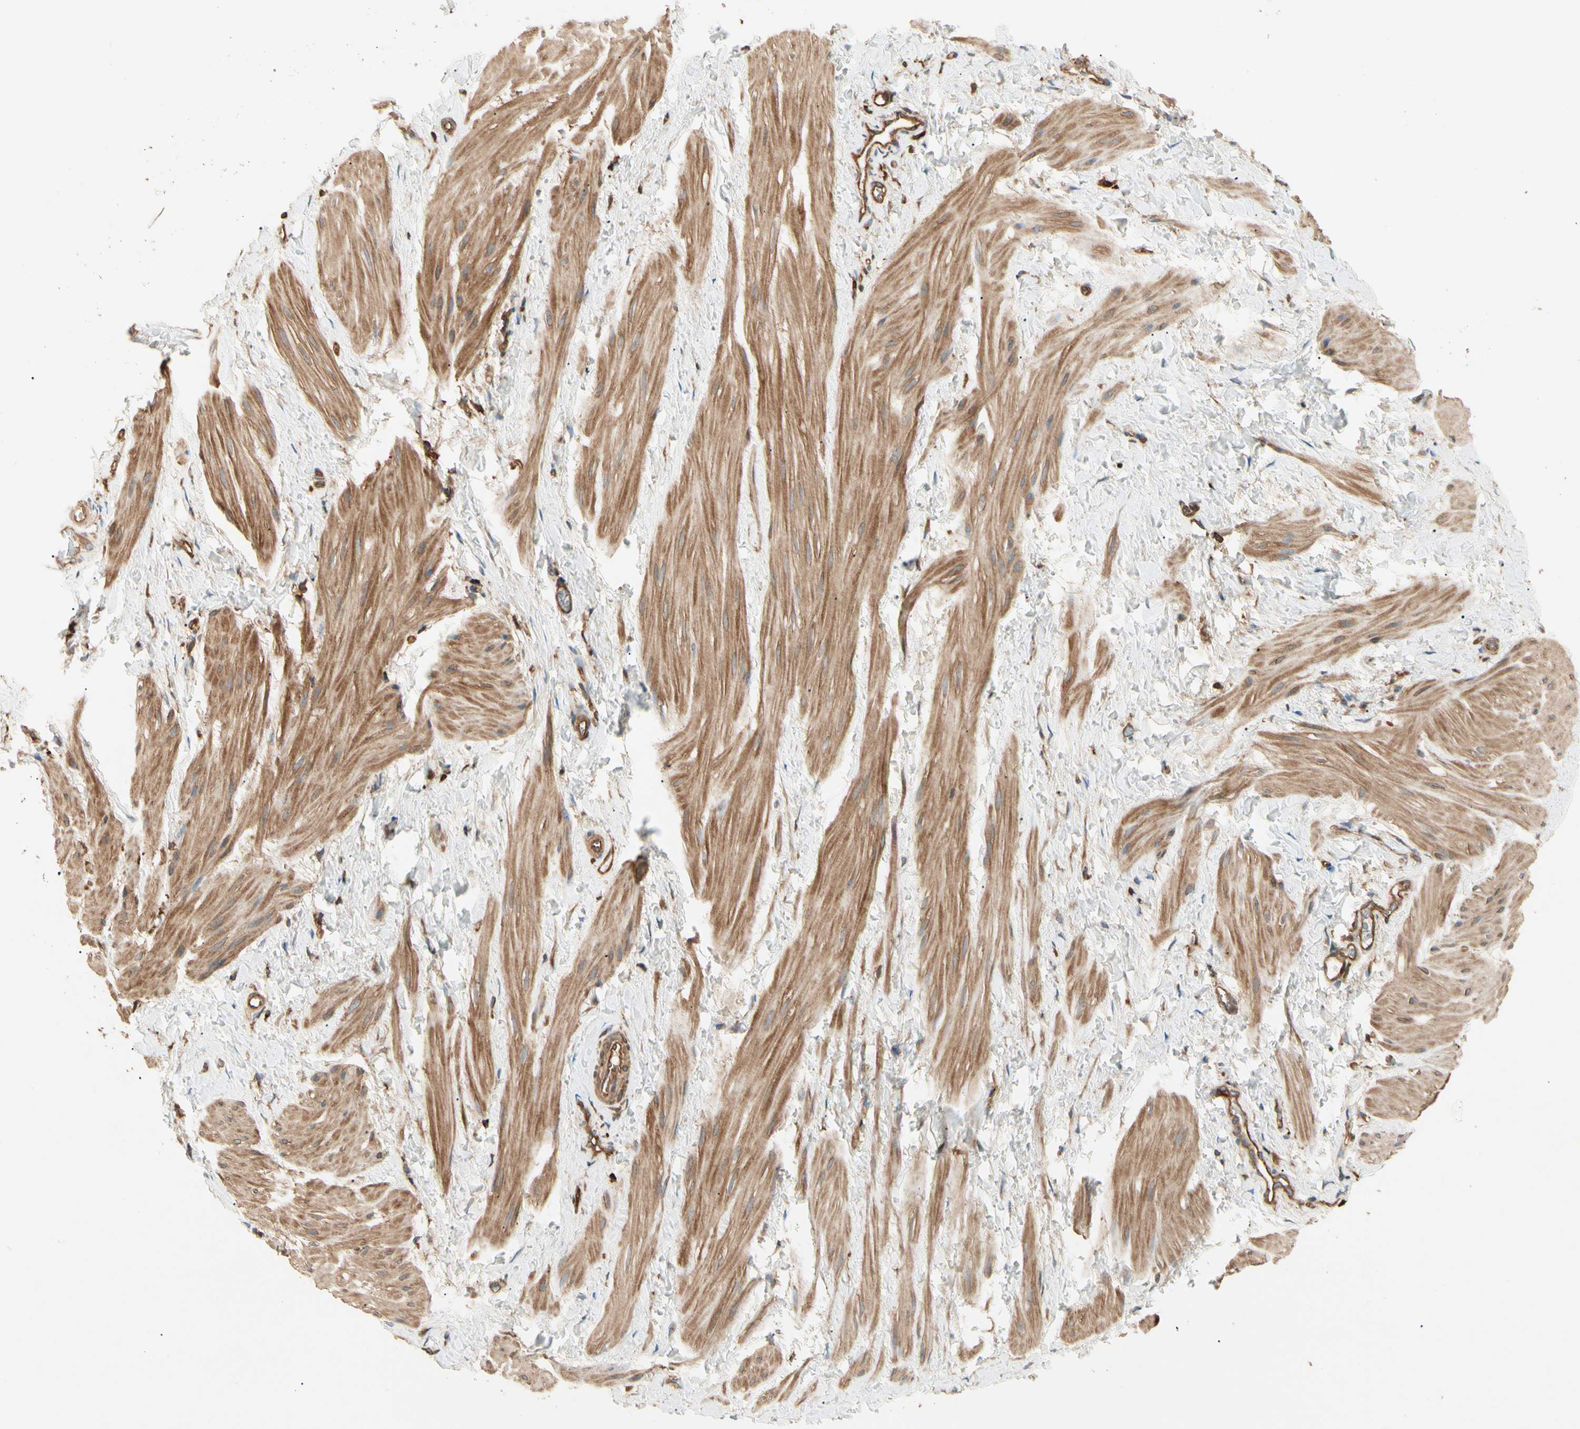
{"staining": {"intensity": "moderate", "quantity": ">75%", "location": "cytoplasmic/membranous"}, "tissue": "smooth muscle", "cell_type": "Smooth muscle cells", "image_type": "normal", "snomed": [{"axis": "morphology", "description": "Normal tissue, NOS"}, {"axis": "topography", "description": "Smooth muscle"}], "caption": "Approximately >75% of smooth muscle cells in benign human smooth muscle demonstrate moderate cytoplasmic/membranous protein staining as visualized by brown immunohistochemical staining.", "gene": "ARPC2", "patient": {"sex": "male", "age": 16}}